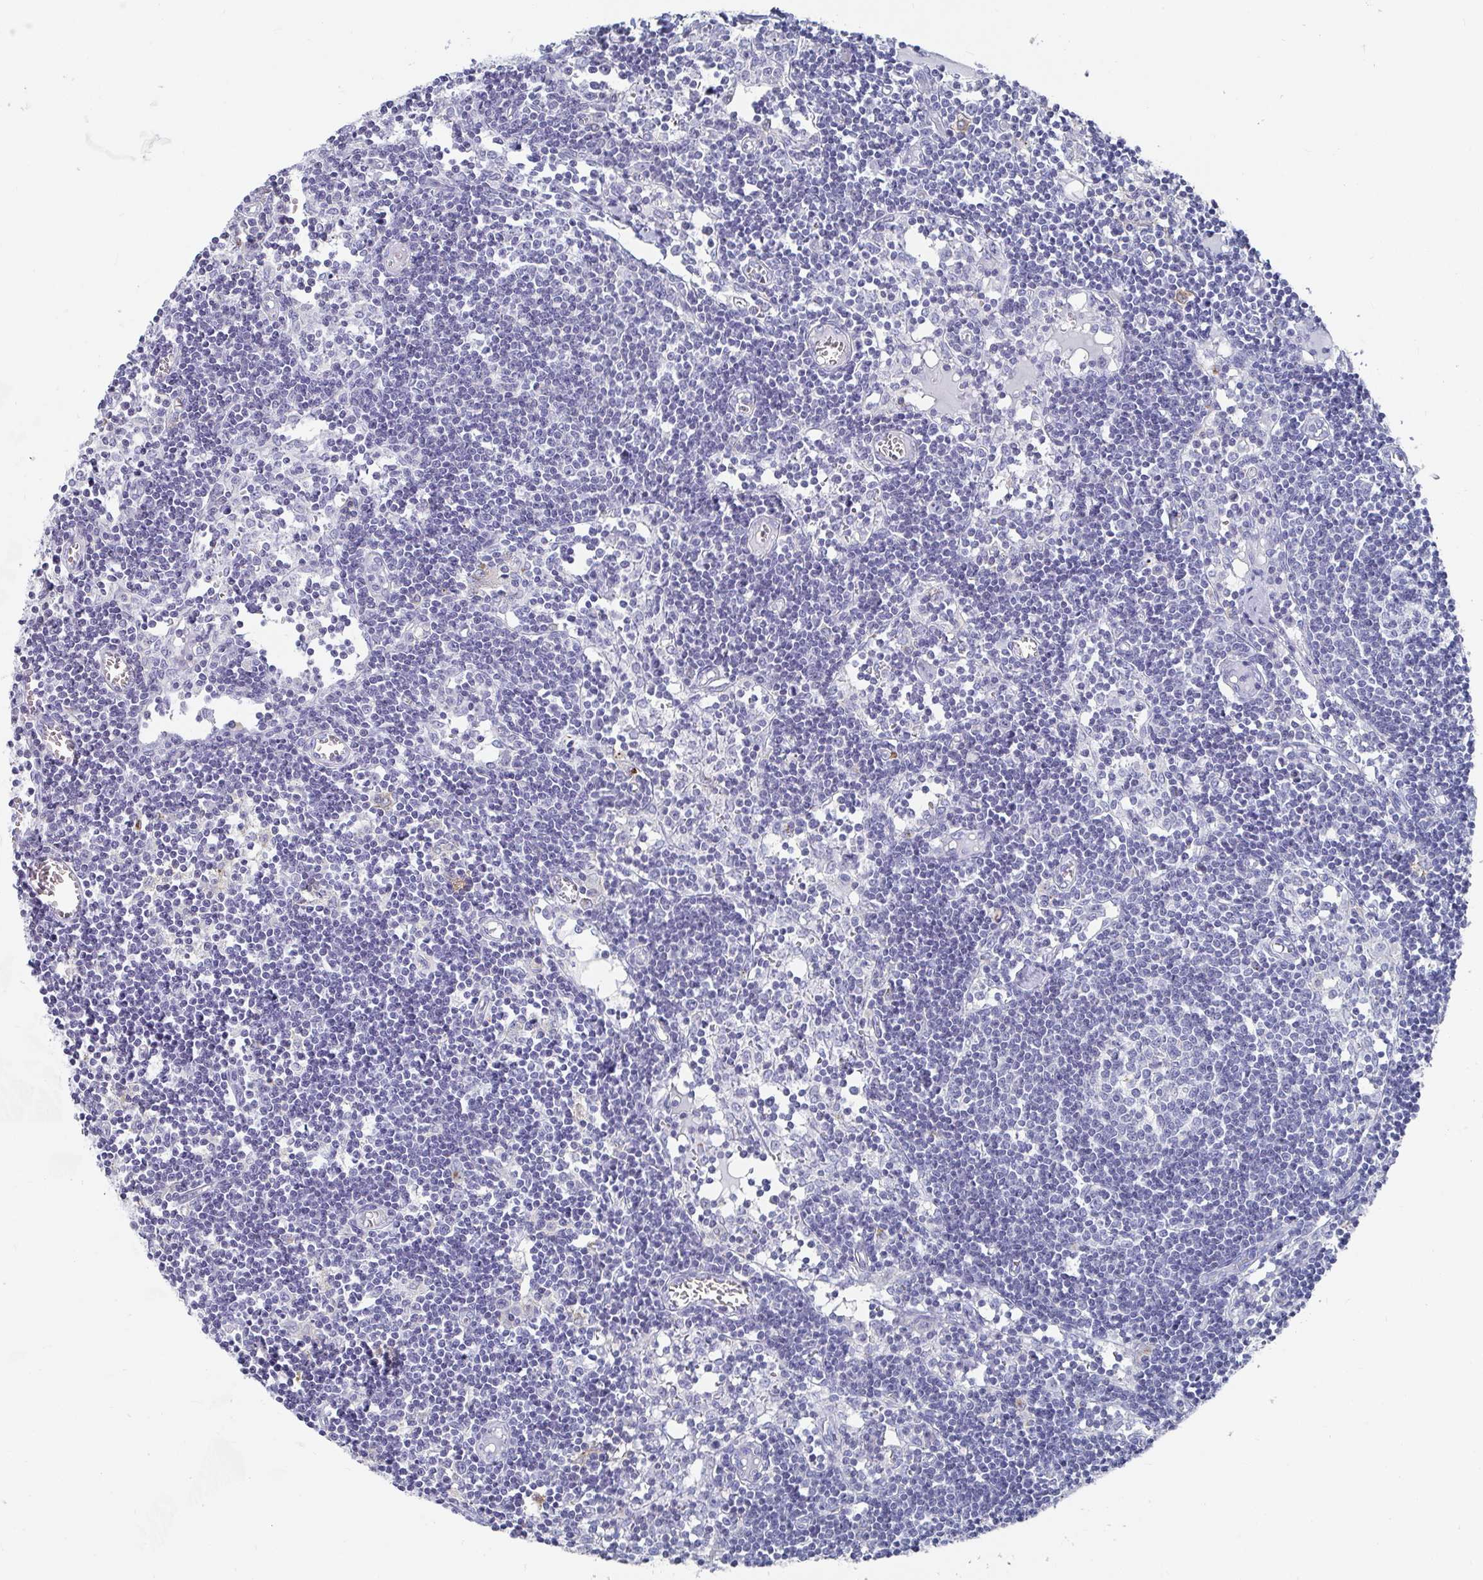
{"staining": {"intensity": "negative", "quantity": "none", "location": "none"}, "tissue": "lymph node", "cell_type": "Germinal center cells", "image_type": "normal", "snomed": [{"axis": "morphology", "description": "Normal tissue, NOS"}, {"axis": "topography", "description": "Lymph node"}], "caption": "Immunohistochemistry of normal lymph node reveals no positivity in germinal center cells.", "gene": "ZFP82", "patient": {"sex": "female", "age": 11}}